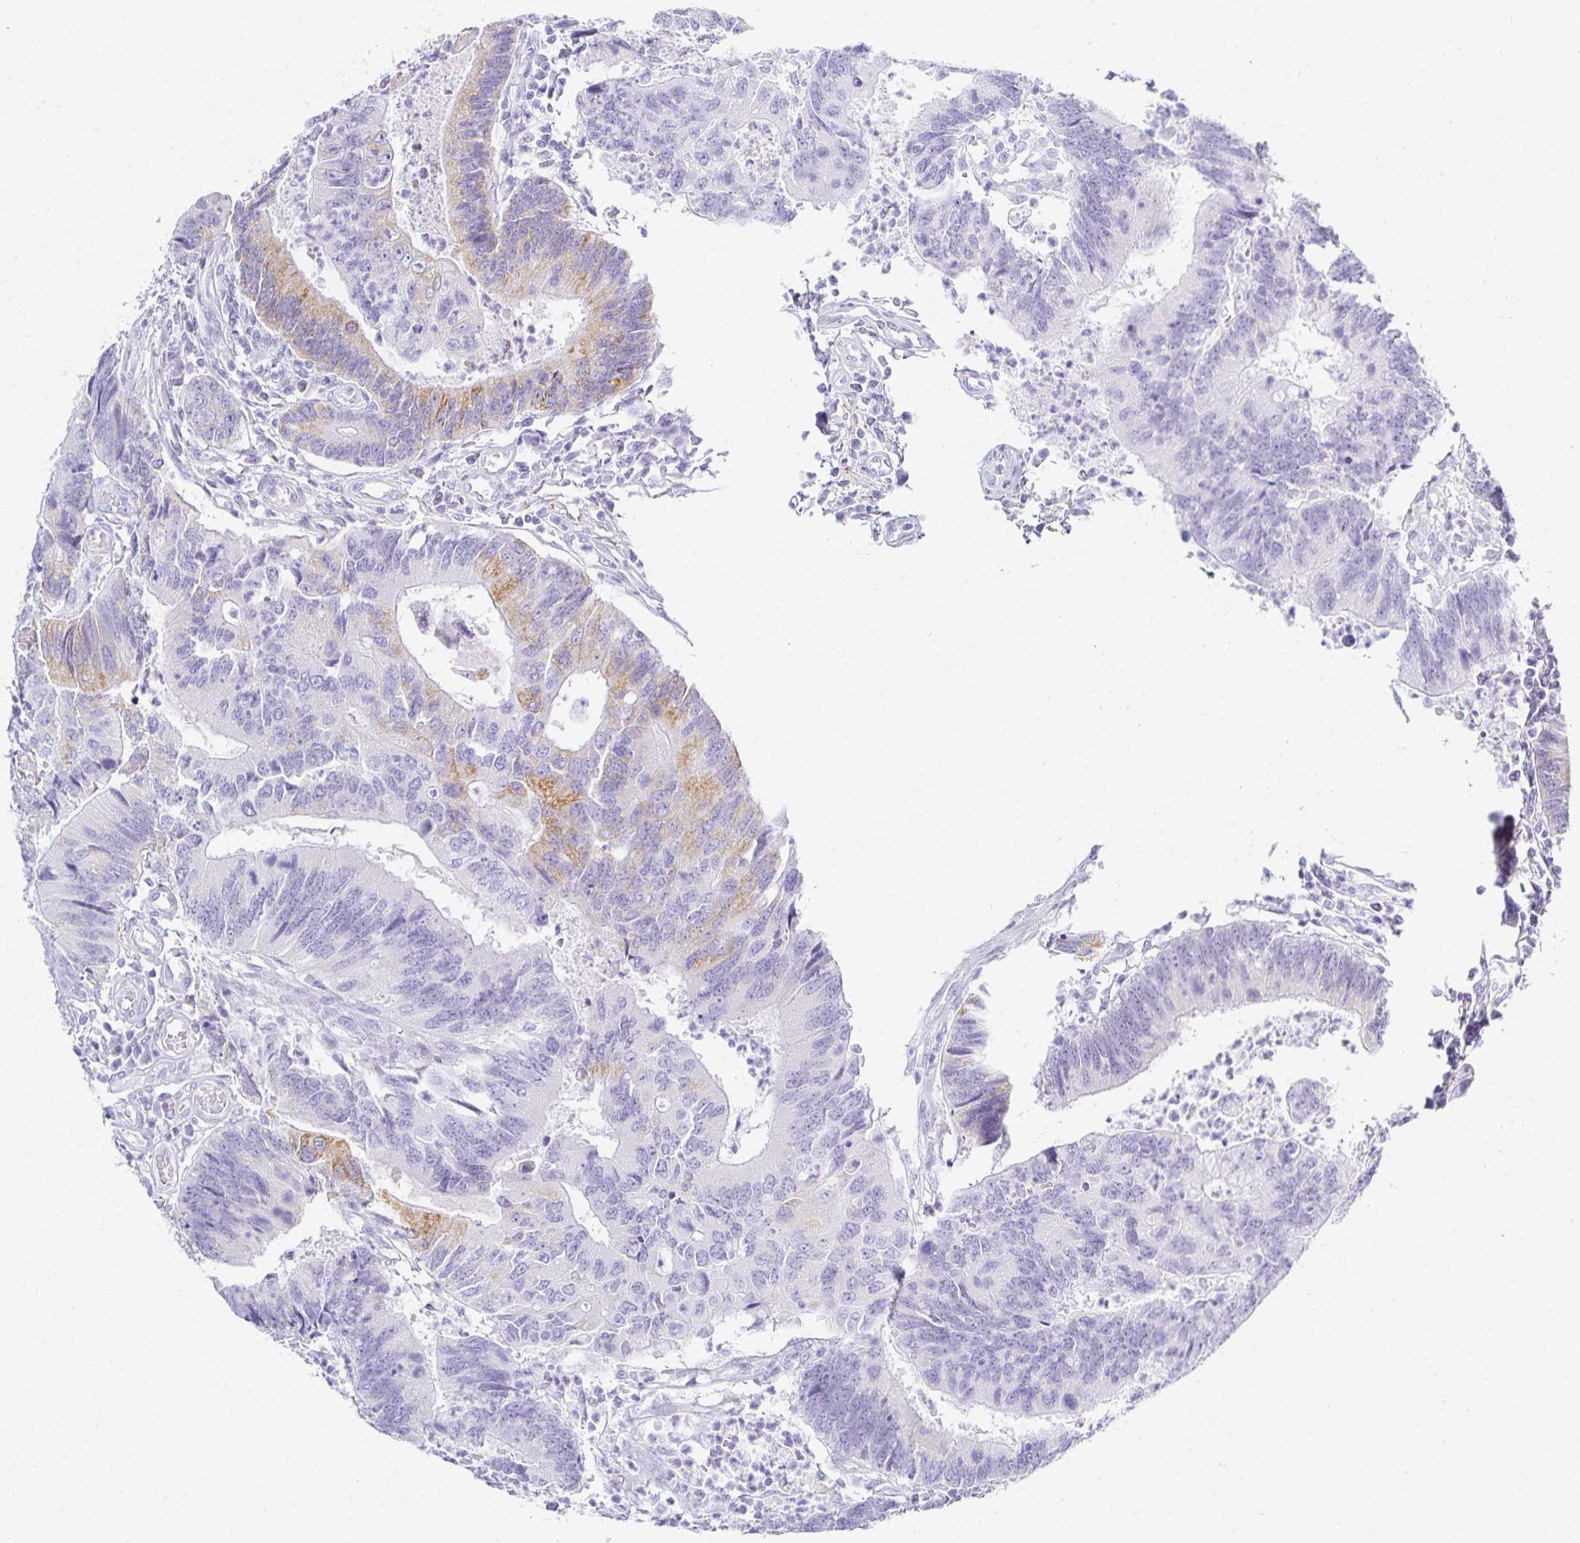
{"staining": {"intensity": "moderate", "quantity": "<25%", "location": "cytoplasmic/membranous"}, "tissue": "colorectal cancer", "cell_type": "Tumor cells", "image_type": "cancer", "snomed": [{"axis": "morphology", "description": "Adenocarcinoma, NOS"}, {"axis": "topography", "description": "Colon"}], "caption": "Tumor cells demonstrate low levels of moderate cytoplasmic/membranous staining in about <25% of cells in colorectal cancer.", "gene": "GP2", "patient": {"sex": "female", "age": 67}}